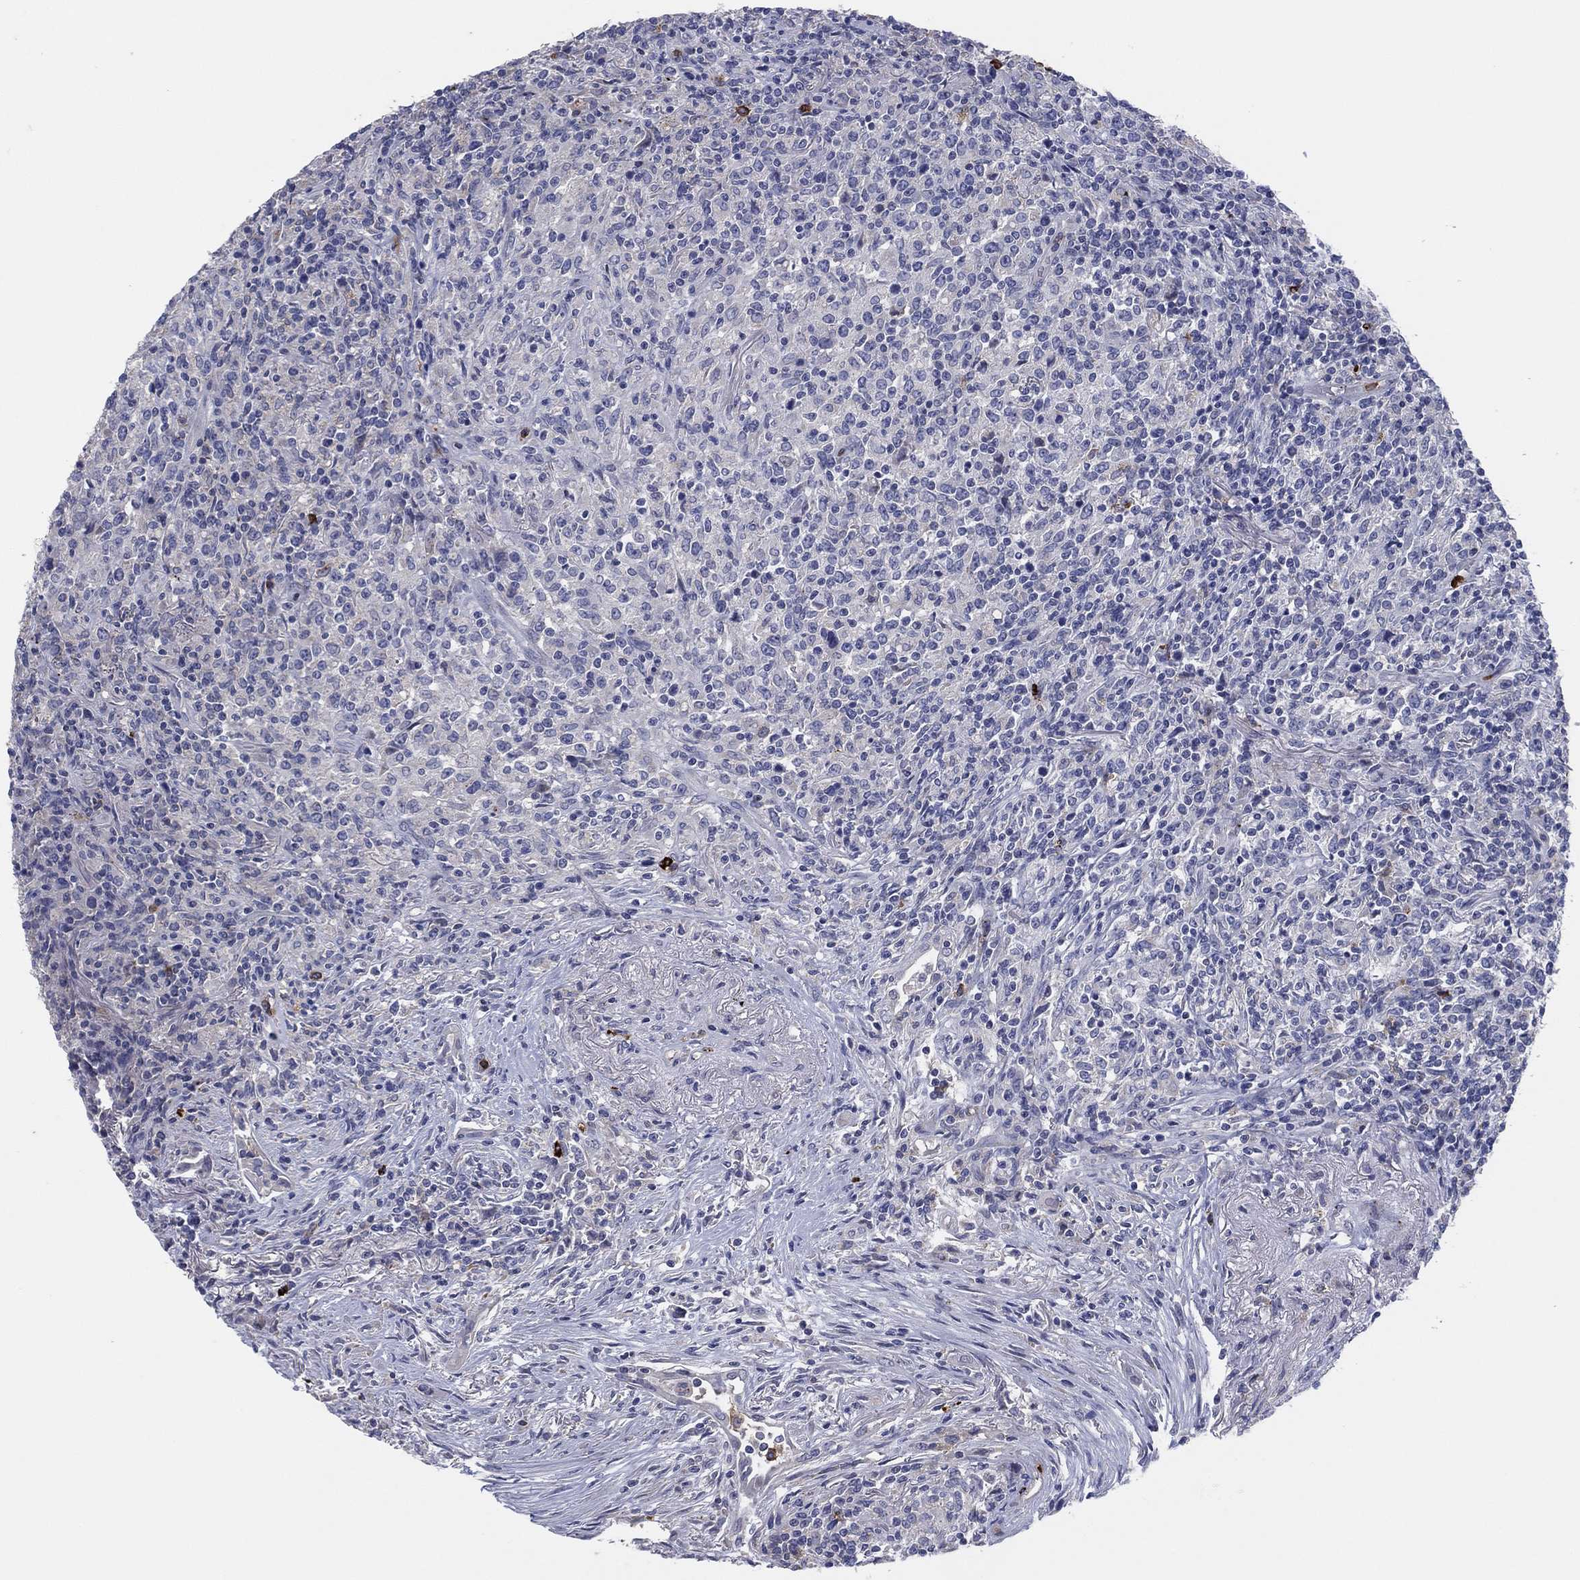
{"staining": {"intensity": "negative", "quantity": "none", "location": "none"}, "tissue": "lymphoma", "cell_type": "Tumor cells", "image_type": "cancer", "snomed": [{"axis": "morphology", "description": "Malignant lymphoma, non-Hodgkin's type, High grade"}, {"axis": "topography", "description": "Lung"}], "caption": "Tumor cells are negative for protein expression in human malignant lymphoma, non-Hodgkin's type (high-grade).", "gene": "PLAC8", "patient": {"sex": "male", "age": 79}}